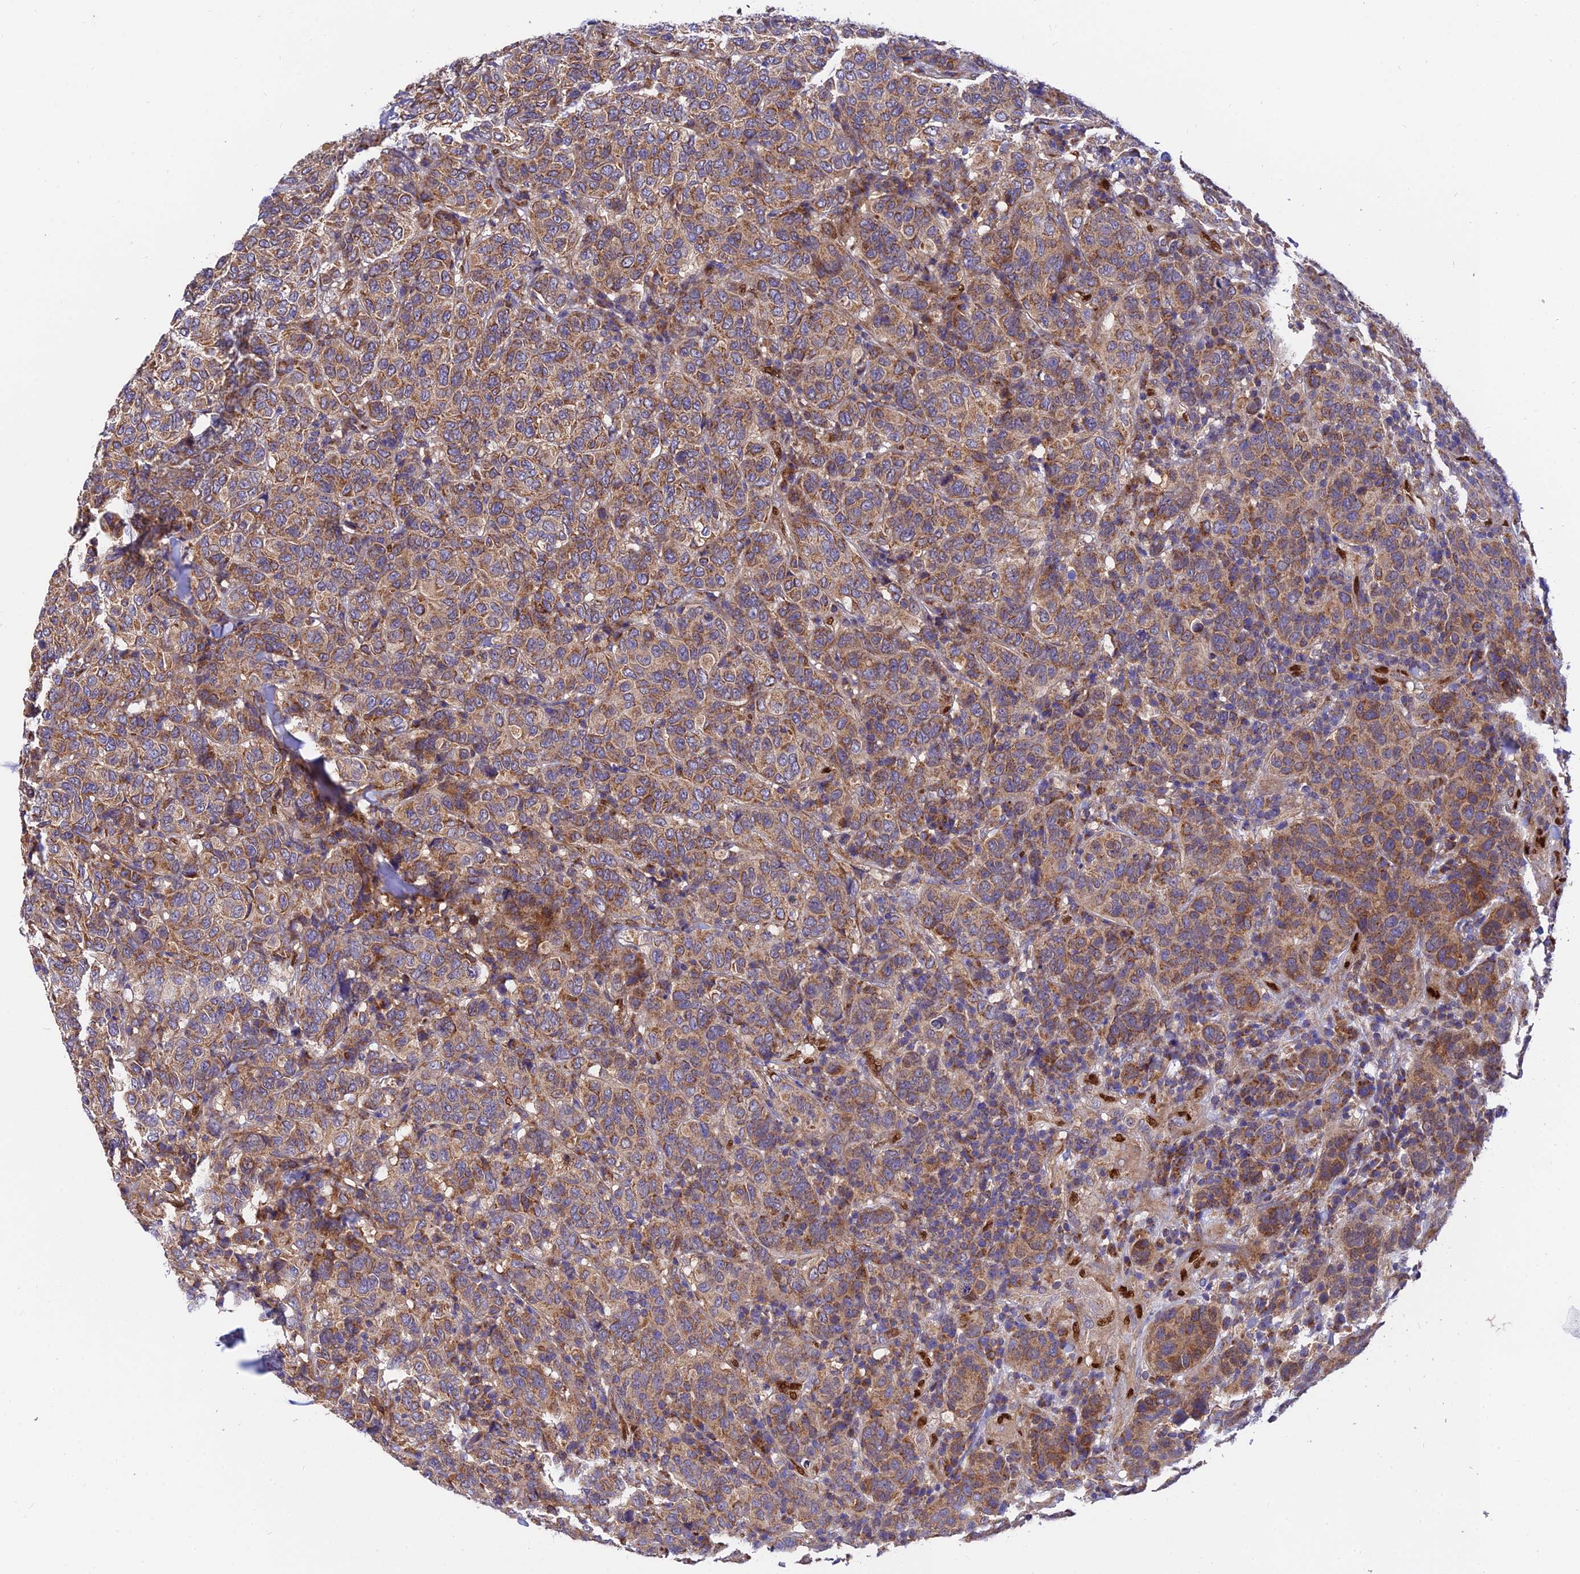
{"staining": {"intensity": "moderate", "quantity": ">75%", "location": "cytoplasmic/membranous"}, "tissue": "breast cancer", "cell_type": "Tumor cells", "image_type": "cancer", "snomed": [{"axis": "morphology", "description": "Duct carcinoma"}, {"axis": "topography", "description": "Breast"}], "caption": "Immunohistochemical staining of breast cancer displays moderate cytoplasmic/membranous protein expression in approximately >75% of tumor cells.", "gene": "PODNL1", "patient": {"sex": "female", "age": 55}}